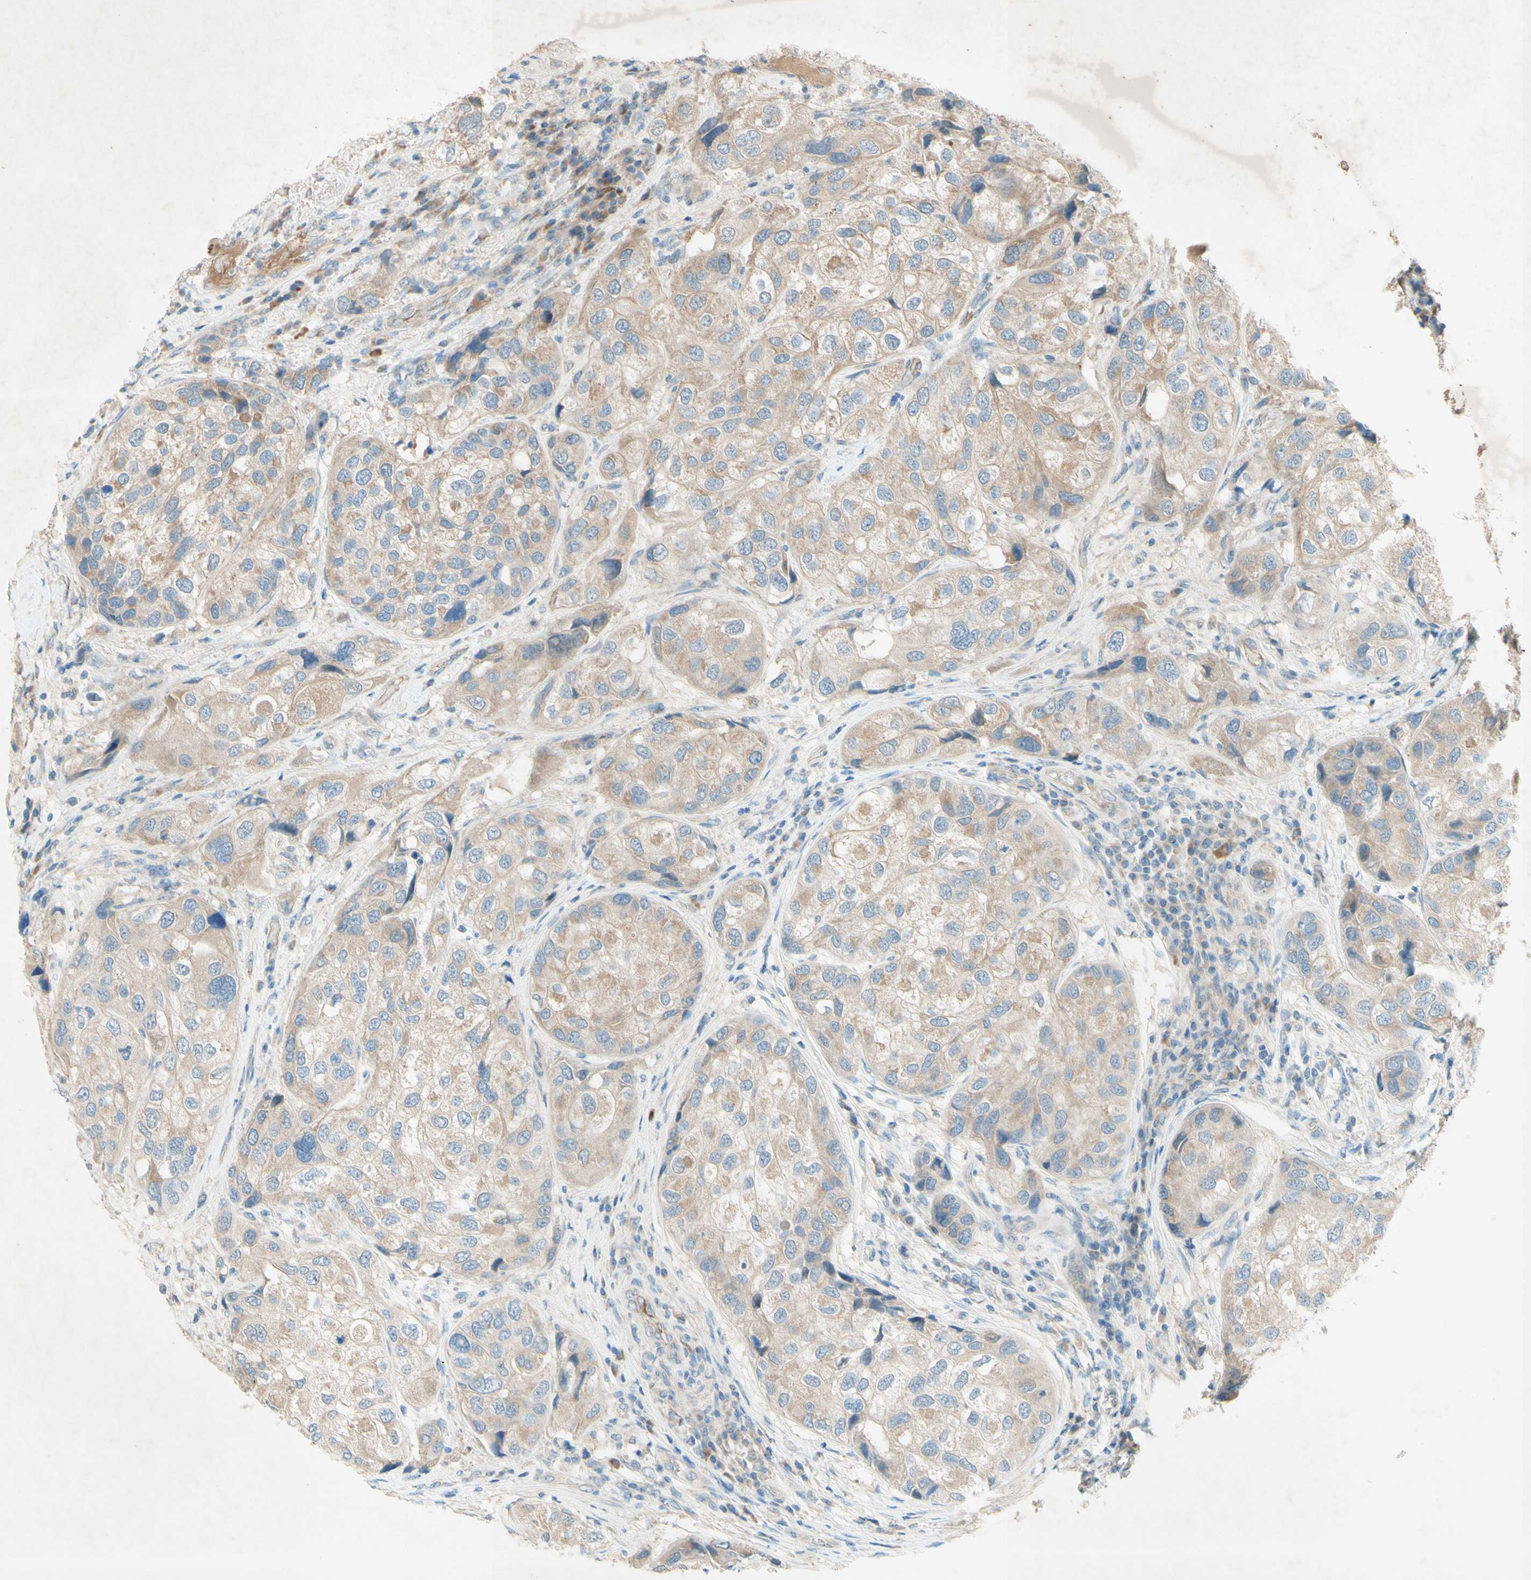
{"staining": {"intensity": "moderate", "quantity": ">75%", "location": "cytoplasmic/membranous"}, "tissue": "urothelial cancer", "cell_type": "Tumor cells", "image_type": "cancer", "snomed": [{"axis": "morphology", "description": "Urothelial carcinoma, High grade"}, {"axis": "topography", "description": "Urinary bladder"}], "caption": "This is a histology image of IHC staining of urothelial carcinoma (high-grade), which shows moderate positivity in the cytoplasmic/membranous of tumor cells.", "gene": "IL2", "patient": {"sex": "female", "age": 64}}